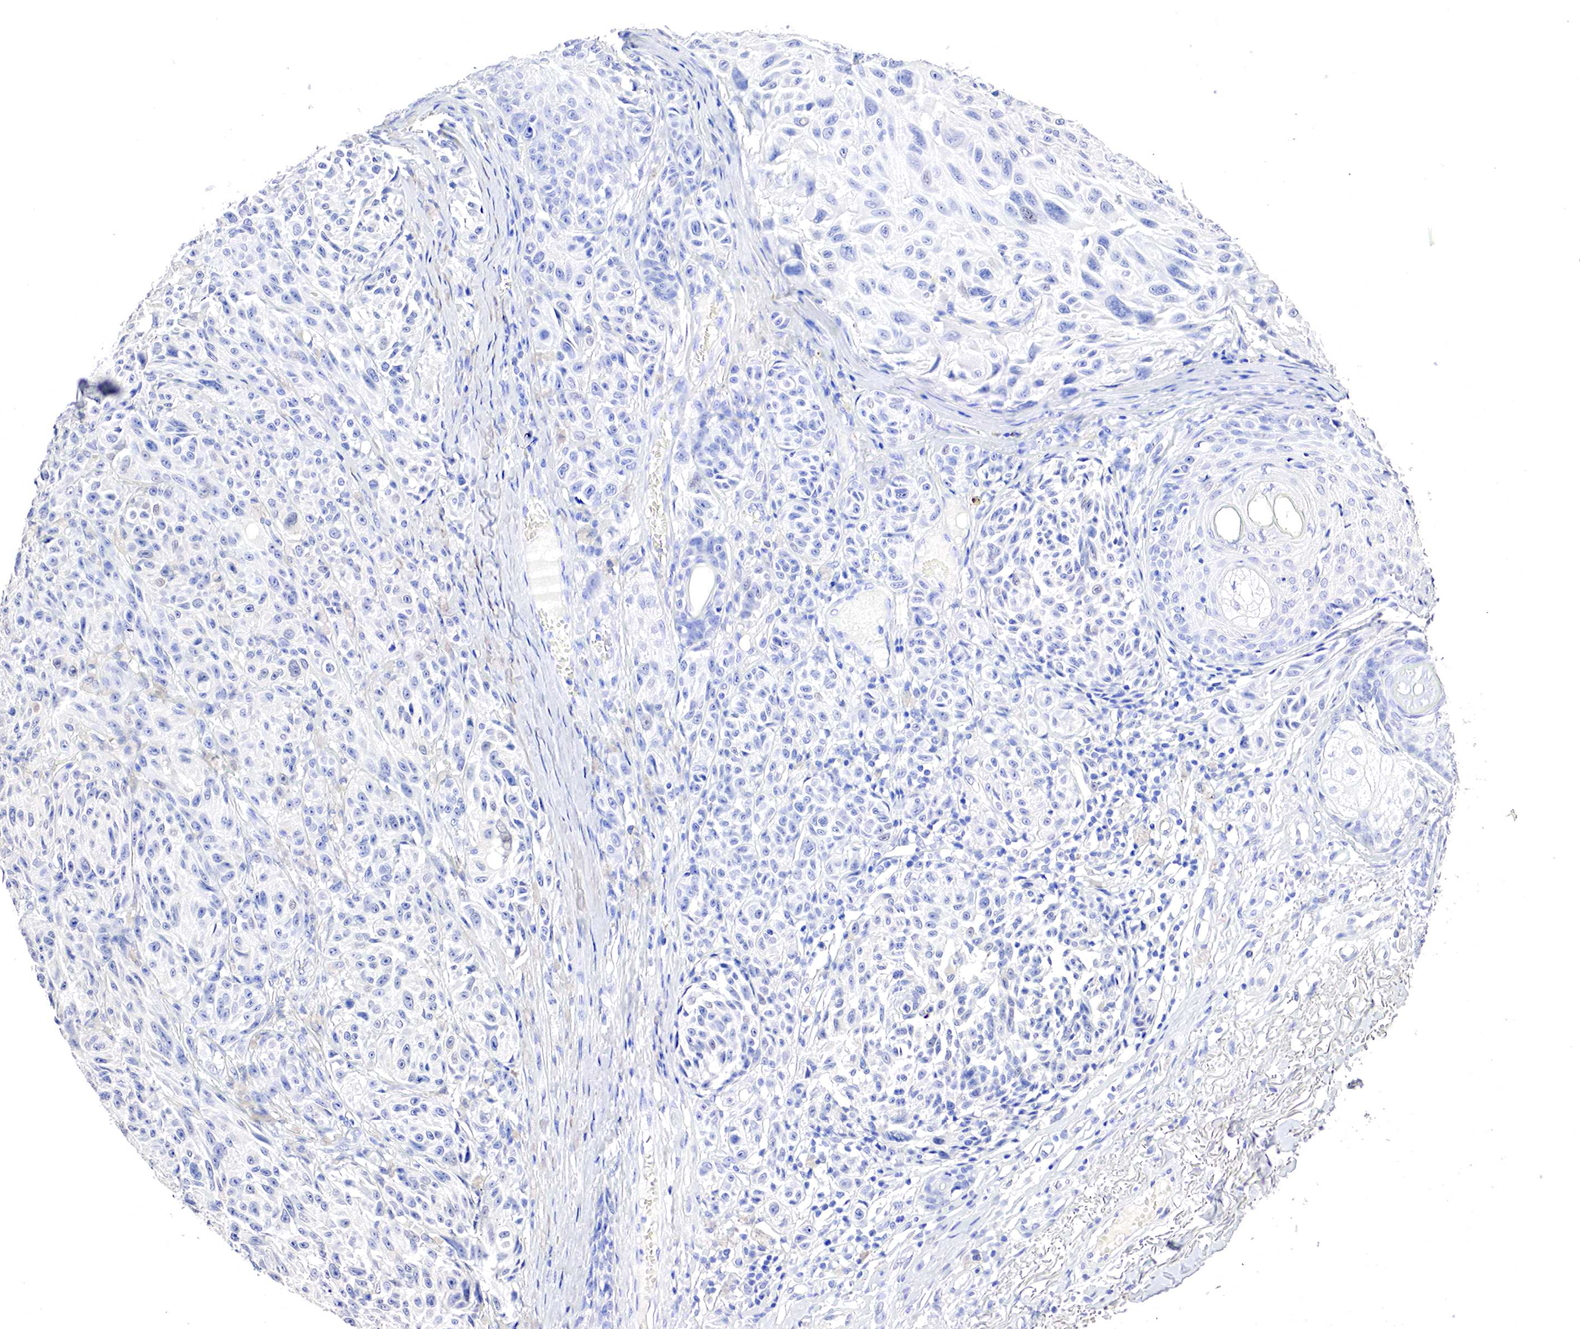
{"staining": {"intensity": "negative", "quantity": "none", "location": "none"}, "tissue": "melanoma", "cell_type": "Tumor cells", "image_type": "cancer", "snomed": [{"axis": "morphology", "description": "Malignant melanoma, NOS"}, {"axis": "topography", "description": "Skin"}], "caption": "This is an IHC image of human malignant melanoma. There is no expression in tumor cells.", "gene": "OTC", "patient": {"sex": "male", "age": 70}}